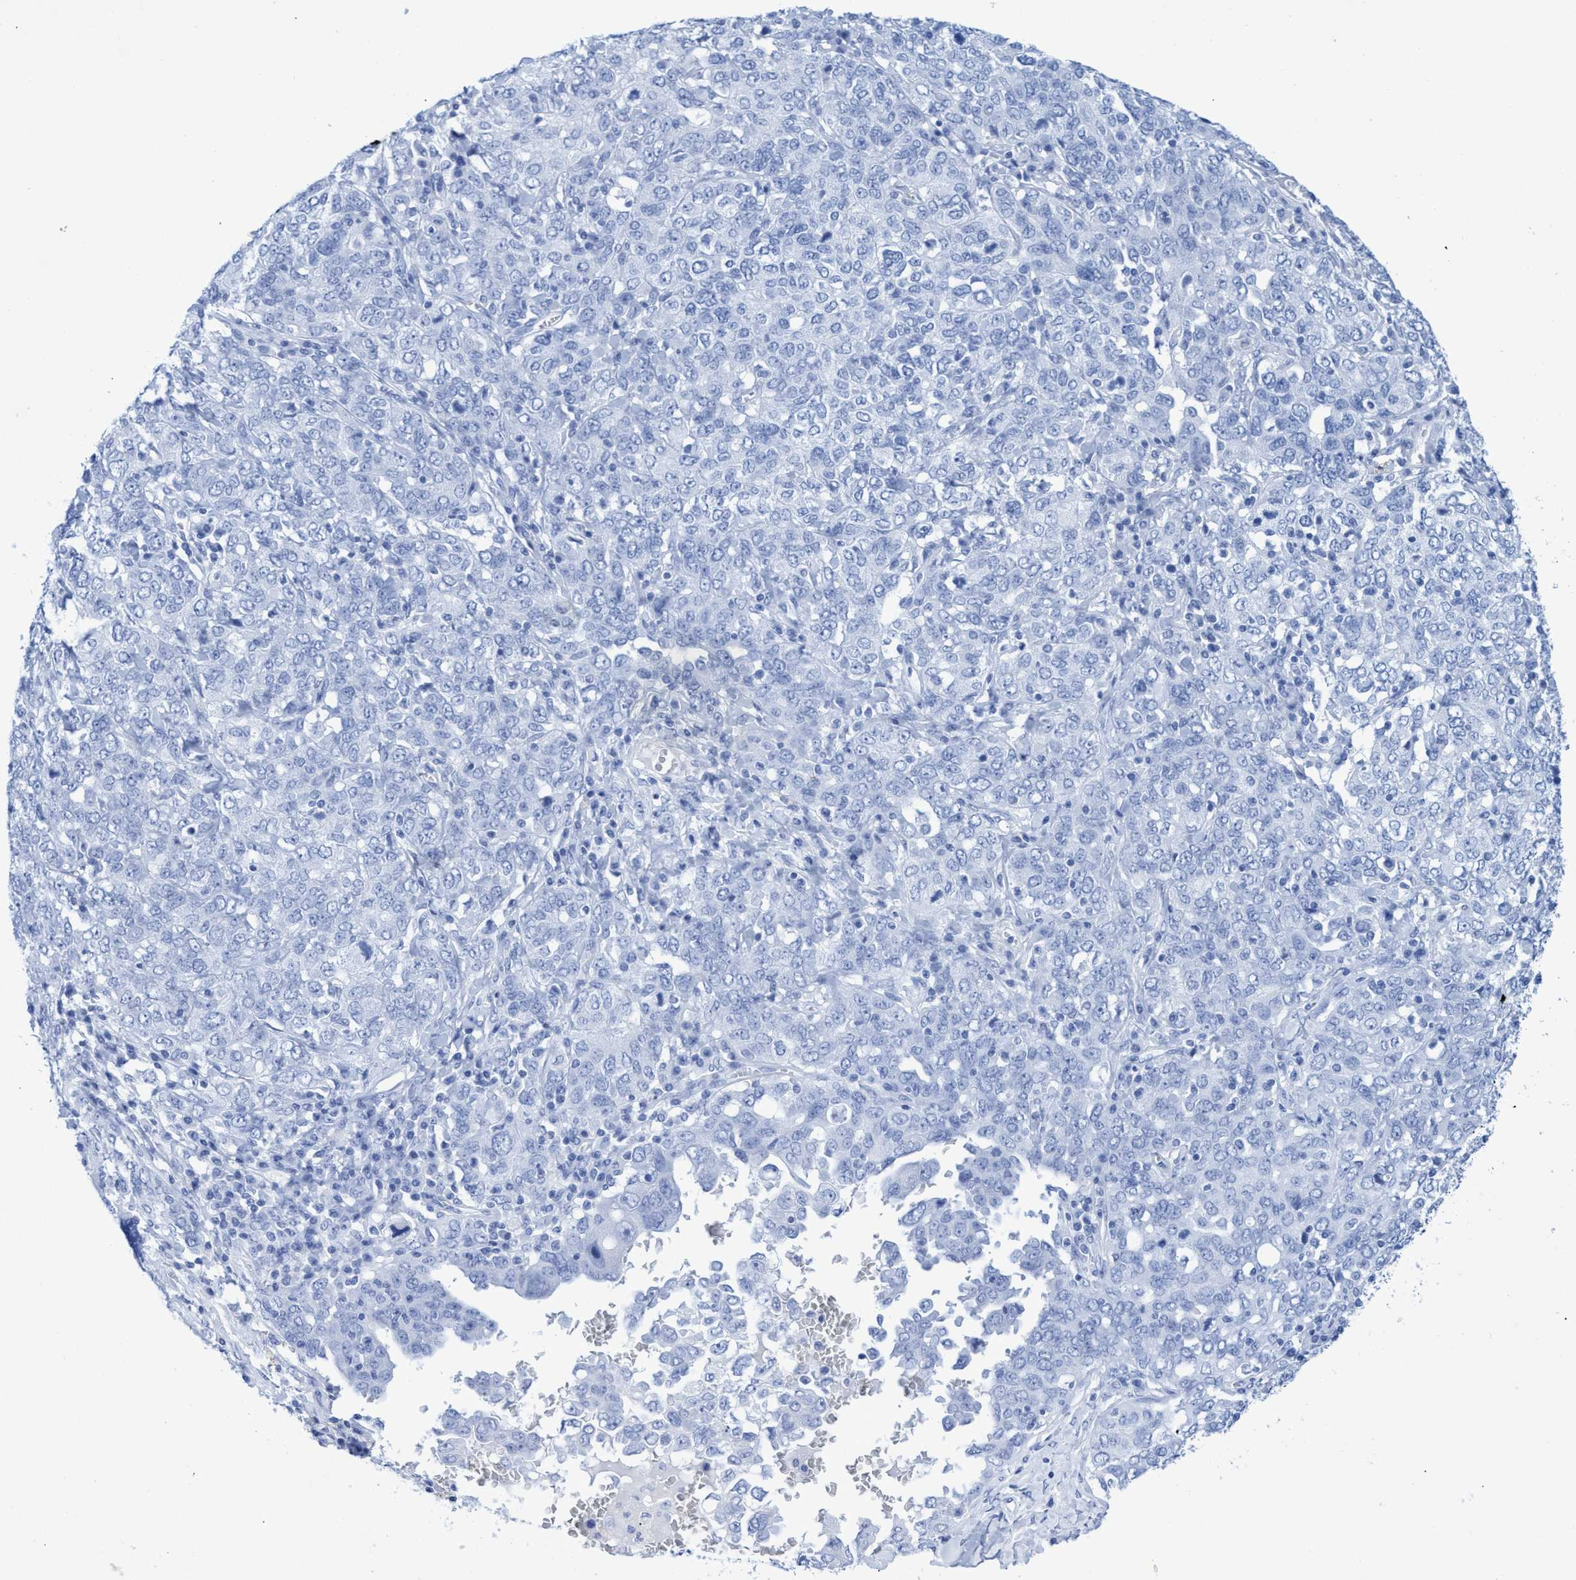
{"staining": {"intensity": "negative", "quantity": "none", "location": "none"}, "tissue": "ovarian cancer", "cell_type": "Tumor cells", "image_type": "cancer", "snomed": [{"axis": "morphology", "description": "Carcinoma, endometroid"}, {"axis": "topography", "description": "Ovary"}], "caption": "The IHC photomicrograph has no significant staining in tumor cells of ovarian endometroid carcinoma tissue. (DAB immunohistochemistry with hematoxylin counter stain).", "gene": "INSL6", "patient": {"sex": "female", "age": 62}}